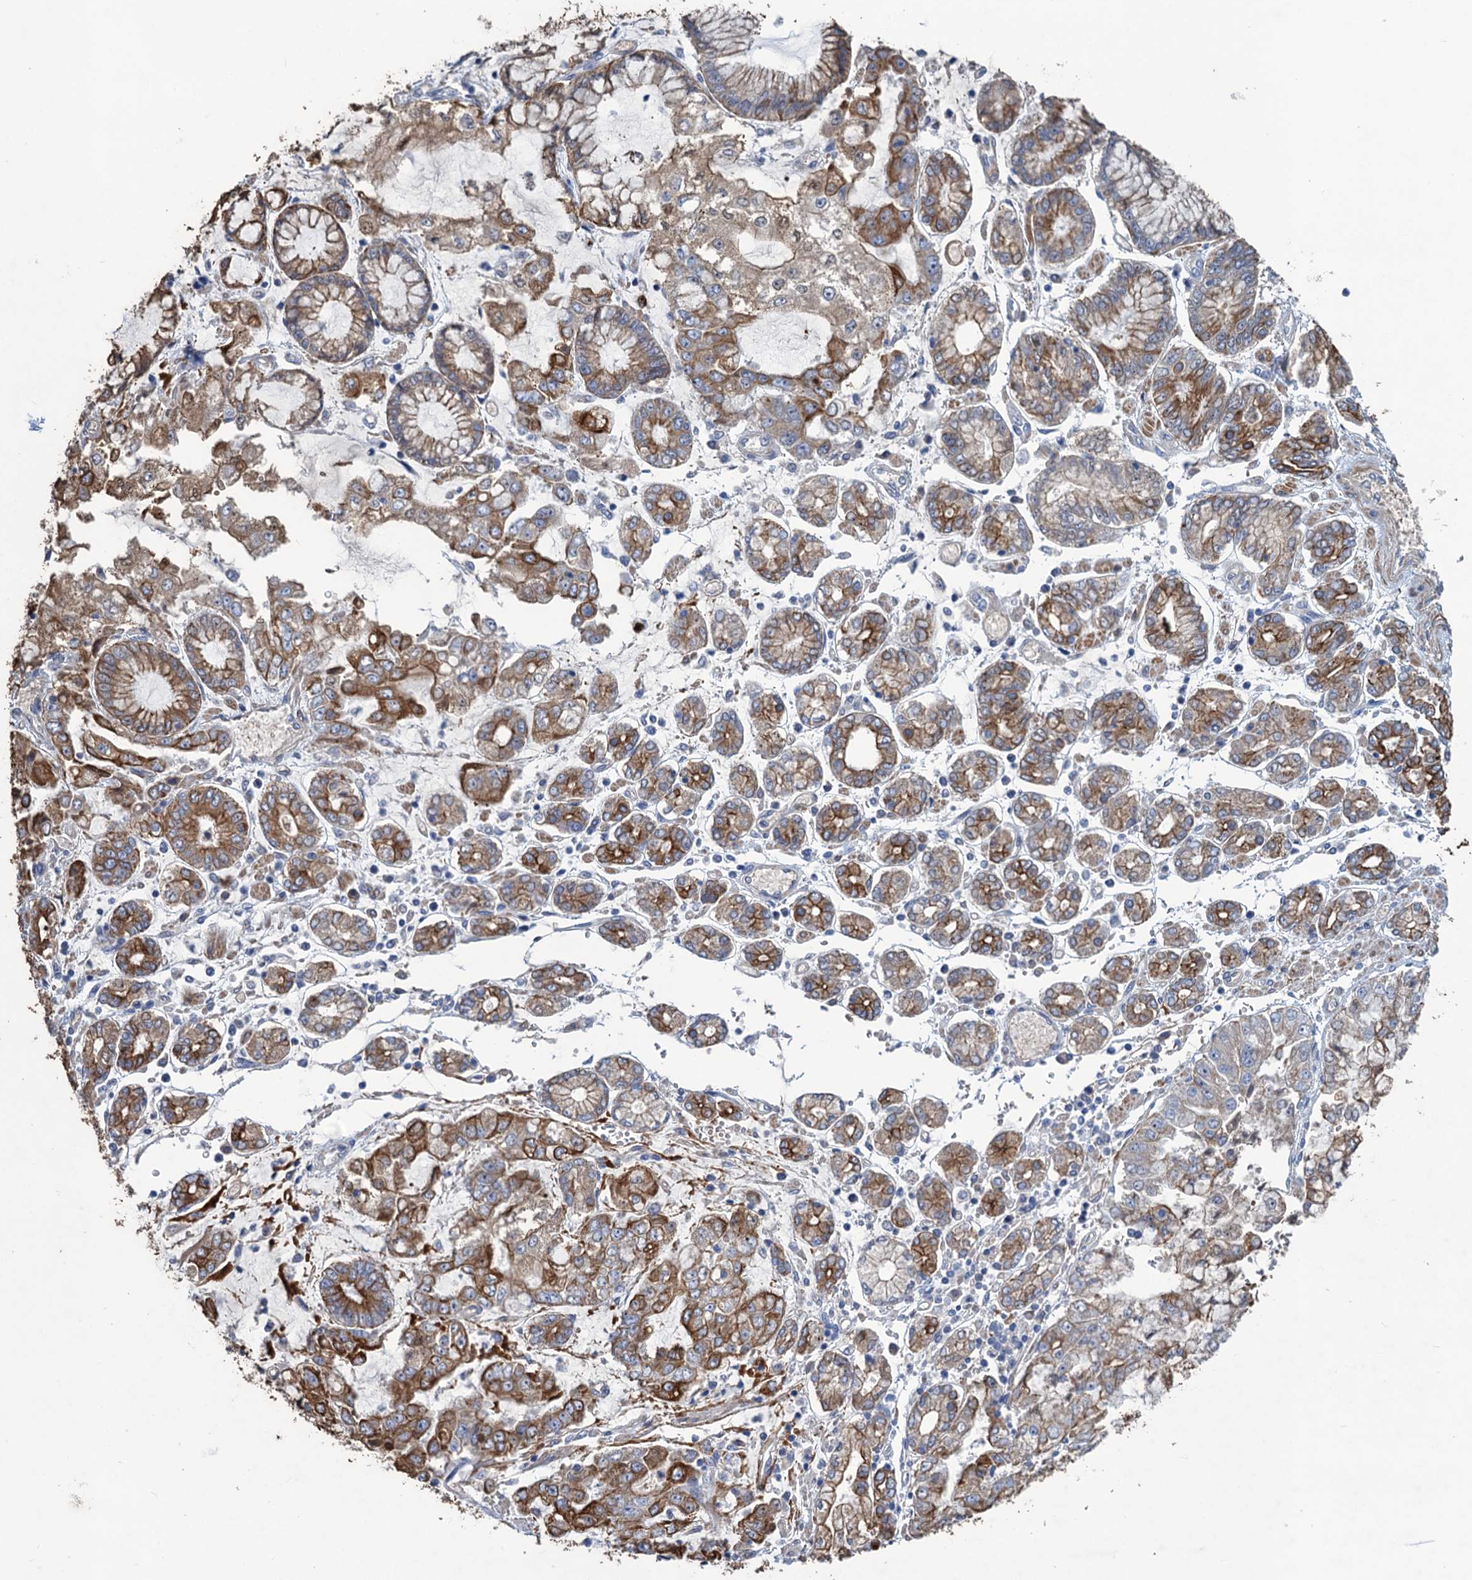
{"staining": {"intensity": "moderate", "quantity": ">75%", "location": "cytoplasmic/membranous"}, "tissue": "stomach cancer", "cell_type": "Tumor cells", "image_type": "cancer", "snomed": [{"axis": "morphology", "description": "Adenocarcinoma, NOS"}, {"axis": "topography", "description": "Stomach"}], "caption": "Protein expression analysis of adenocarcinoma (stomach) shows moderate cytoplasmic/membranous expression in about >75% of tumor cells. Ihc stains the protein in brown and the nuclei are stained blue.", "gene": "SMCO3", "patient": {"sex": "male", "age": 76}}